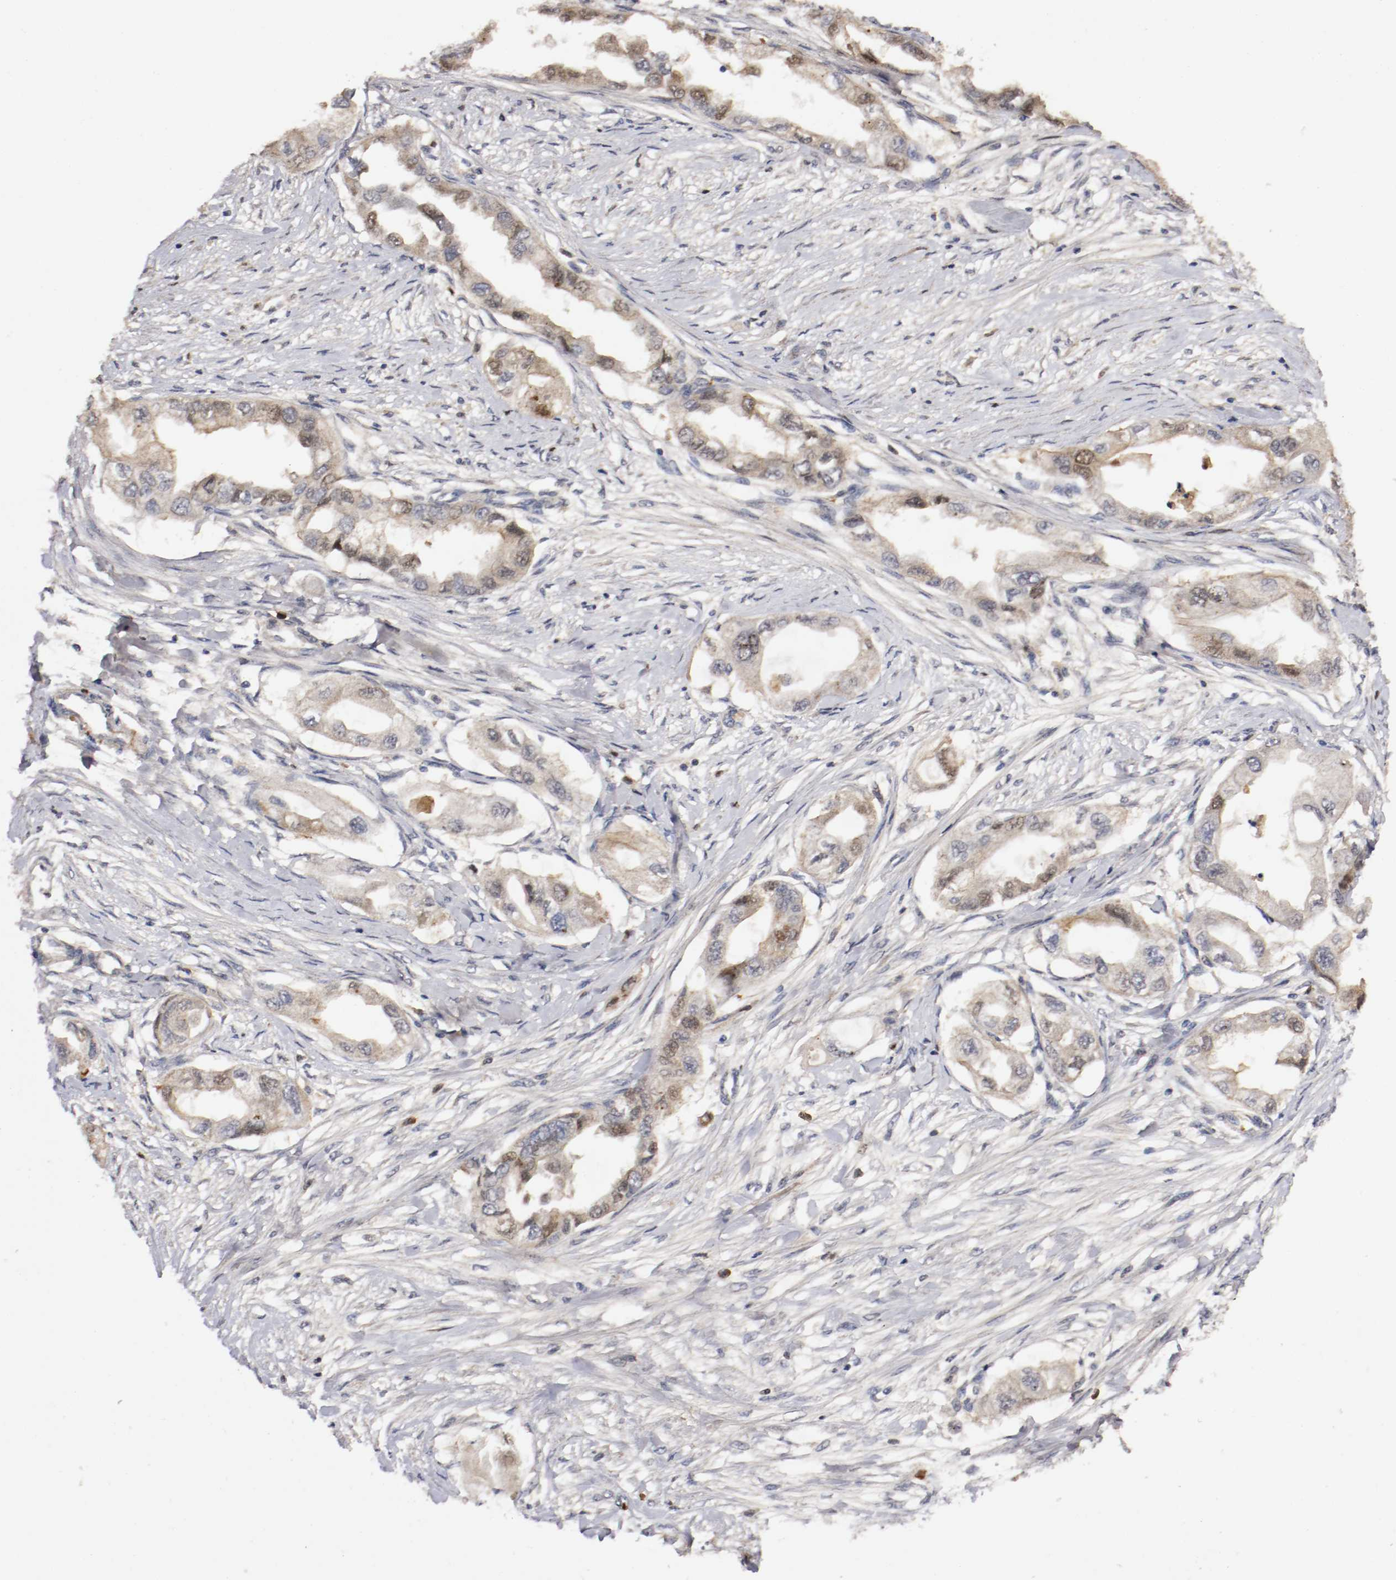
{"staining": {"intensity": "moderate", "quantity": "25%-75%", "location": "cytoplasmic/membranous,nuclear"}, "tissue": "endometrial cancer", "cell_type": "Tumor cells", "image_type": "cancer", "snomed": [{"axis": "morphology", "description": "Adenocarcinoma, NOS"}, {"axis": "topography", "description": "Endometrium"}], "caption": "Adenocarcinoma (endometrial) stained for a protein (brown) shows moderate cytoplasmic/membranous and nuclear positive expression in about 25%-75% of tumor cells.", "gene": "TNFRSF1B", "patient": {"sex": "female", "age": 67}}